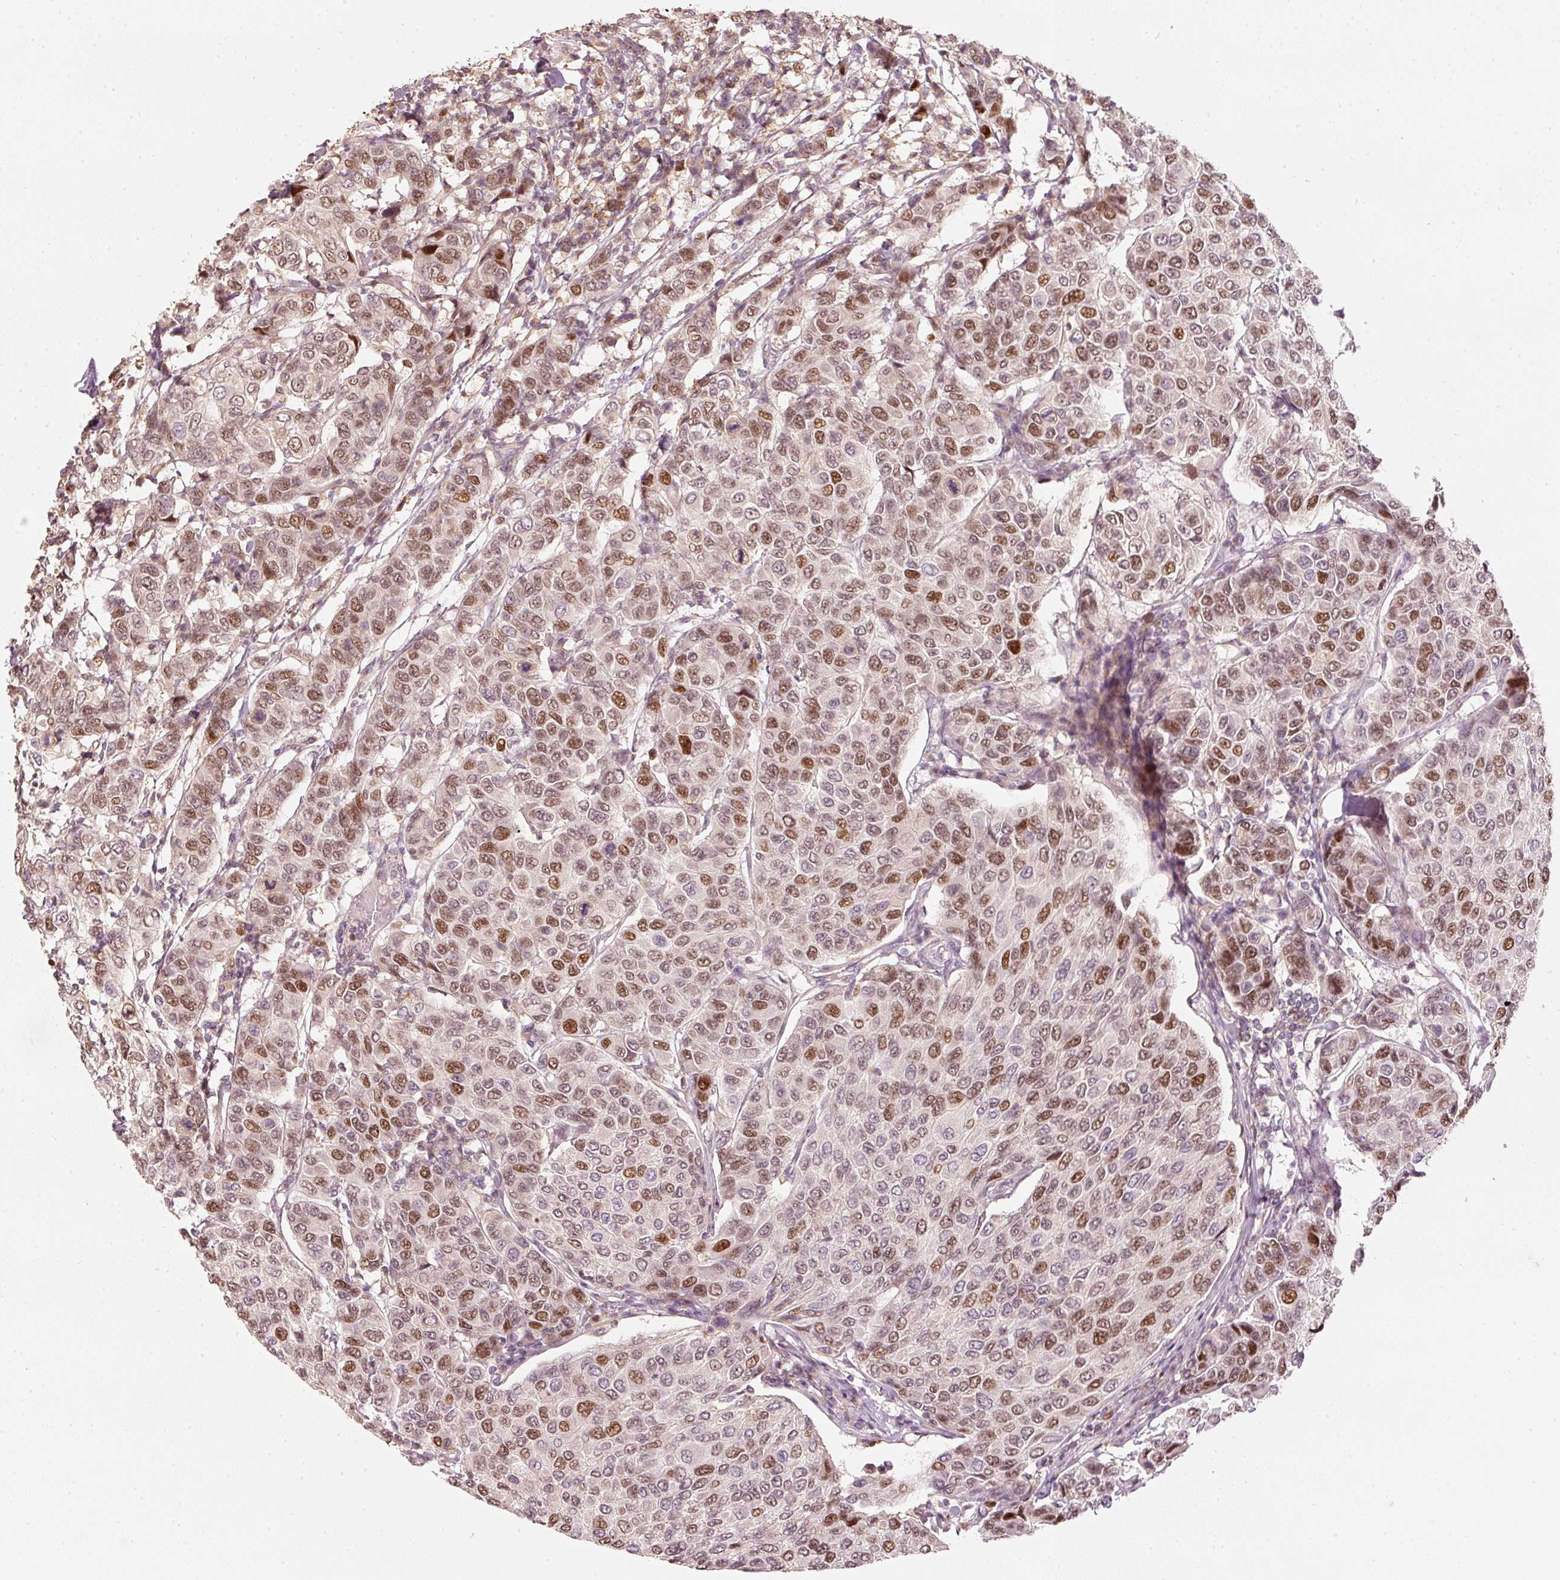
{"staining": {"intensity": "moderate", "quantity": ">75%", "location": "nuclear"}, "tissue": "breast cancer", "cell_type": "Tumor cells", "image_type": "cancer", "snomed": [{"axis": "morphology", "description": "Duct carcinoma"}, {"axis": "topography", "description": "Breast"}], "caption": "Immunohistochemistry (IHC) micrograph of breast invasive ductal carcinoma stained for a protein (brown), which exhibits medium levels of moderate nuclear expression in about >75% of tumor cells.", "gene": "TREX2", "patient": {"sex": "female", "age": 55}}